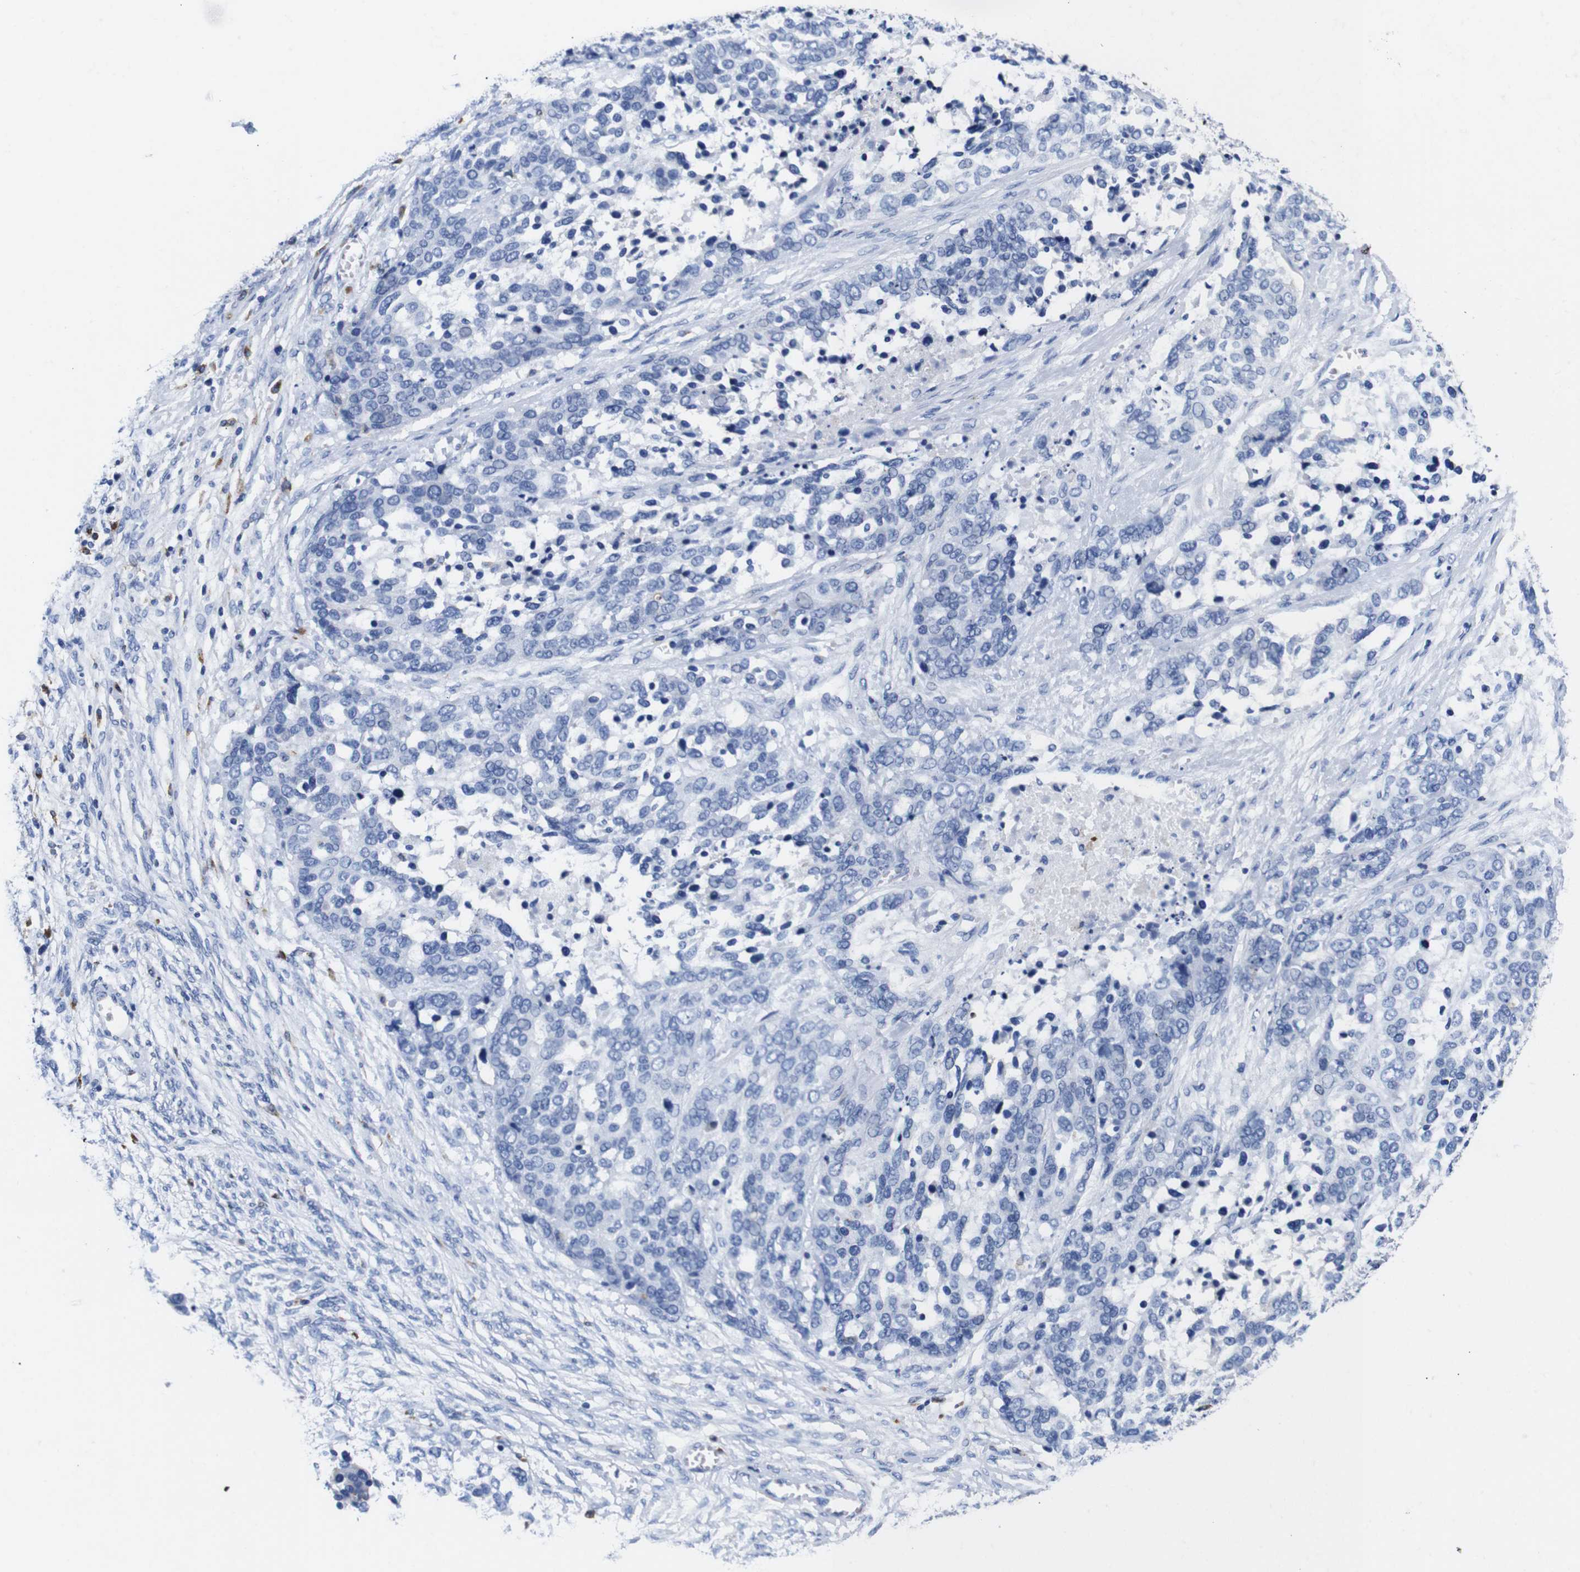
{"staining": {"intensity": "negative", "quantity": "none", "location": "none"}, "tissue": "ovarian cancer", "cell_type": "Tumor cells", "image_type": "cancer", "snomed": [{"axis": "morphology", "description": "Cystadenocarcinoma, serous, NOS"}, {"axis": "topography", "description": "Ovary"}], "caption": "Ovarian serous cystadenocarcinoma stained for a protein using immunohistochemistry (IHC) demonstrates no expression tumor cells.", "gene": "HLA-DMB", "patient": {"sex": "female", "age": 44}}